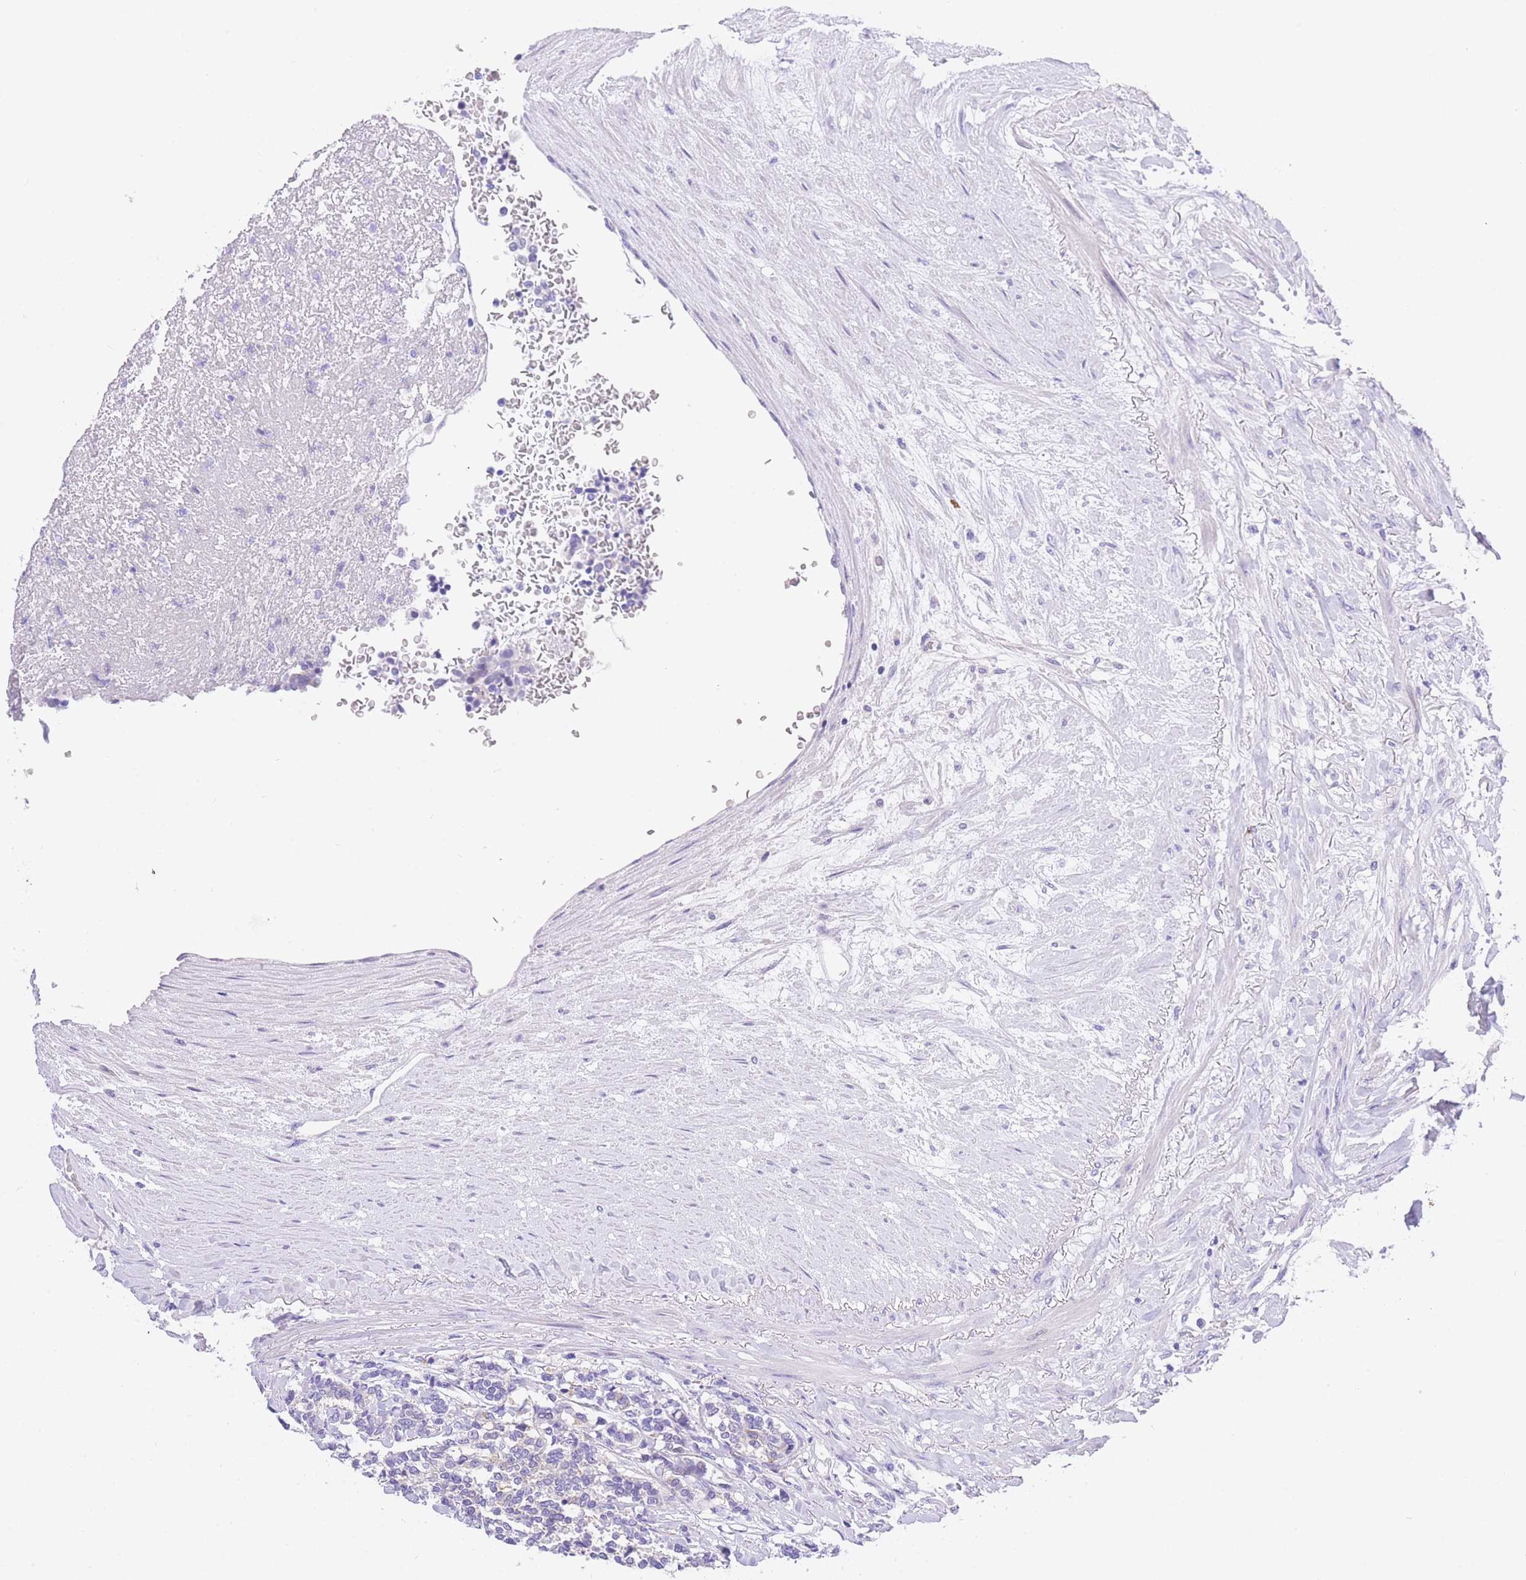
{"staining": {"intensity": "negative", "quantity": "none", "location": "none"}, "tissue": "carcinoid", "cell_type": "Tumor cells", "image_type": "cancer", "snomed": [{"axis": "morphology", "description": "Carcinoid, malignant, NOS"}, {"axis": "topography", "description": "Pancreas"}], "caption": "The photomicrograph displays no significant expression in tumor cells of carcinoid (malignant).", "gene": "TIFAB", "patient": {"sex": "female", "age": 54}}